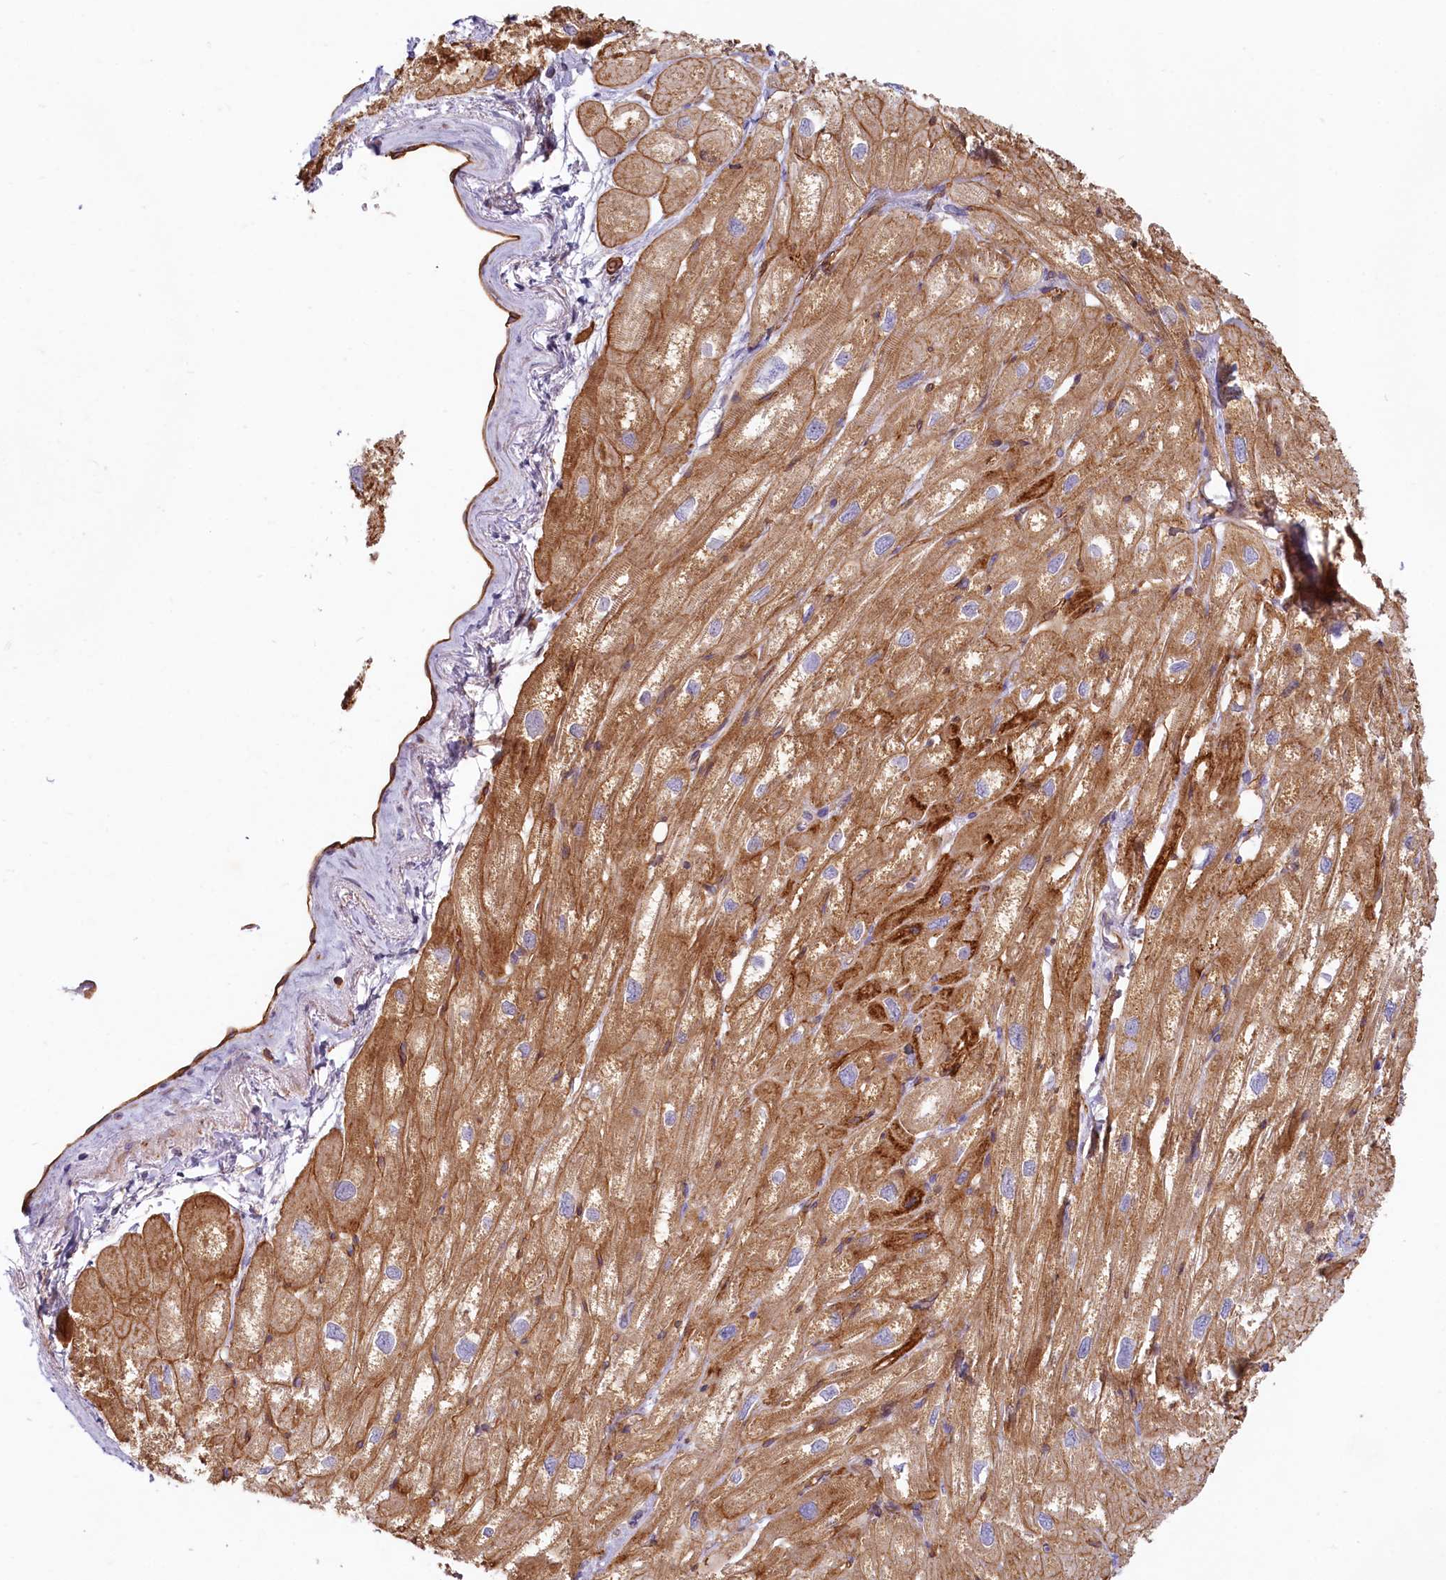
{"staining": {"intensity": "moderate", "quantity": ">75%", "location": "cytoplasmic/membranous"}, "tissue": "heart muscle", "cell_type": "Cardiomyocytes", "image_type": "normal", "snomed": [{"axis": "morphology", "description": "Normal tissue, NOS"}, {"axis": "topography", "description": "Heart"}], "caption": "Protein staining reveals moderate cytoplasmic/membranous expression in about >75% of cardiomyocytes in benign heart muscle.", "gene": "LMOD3", "patient": {"sex": "male", "age": 50}}